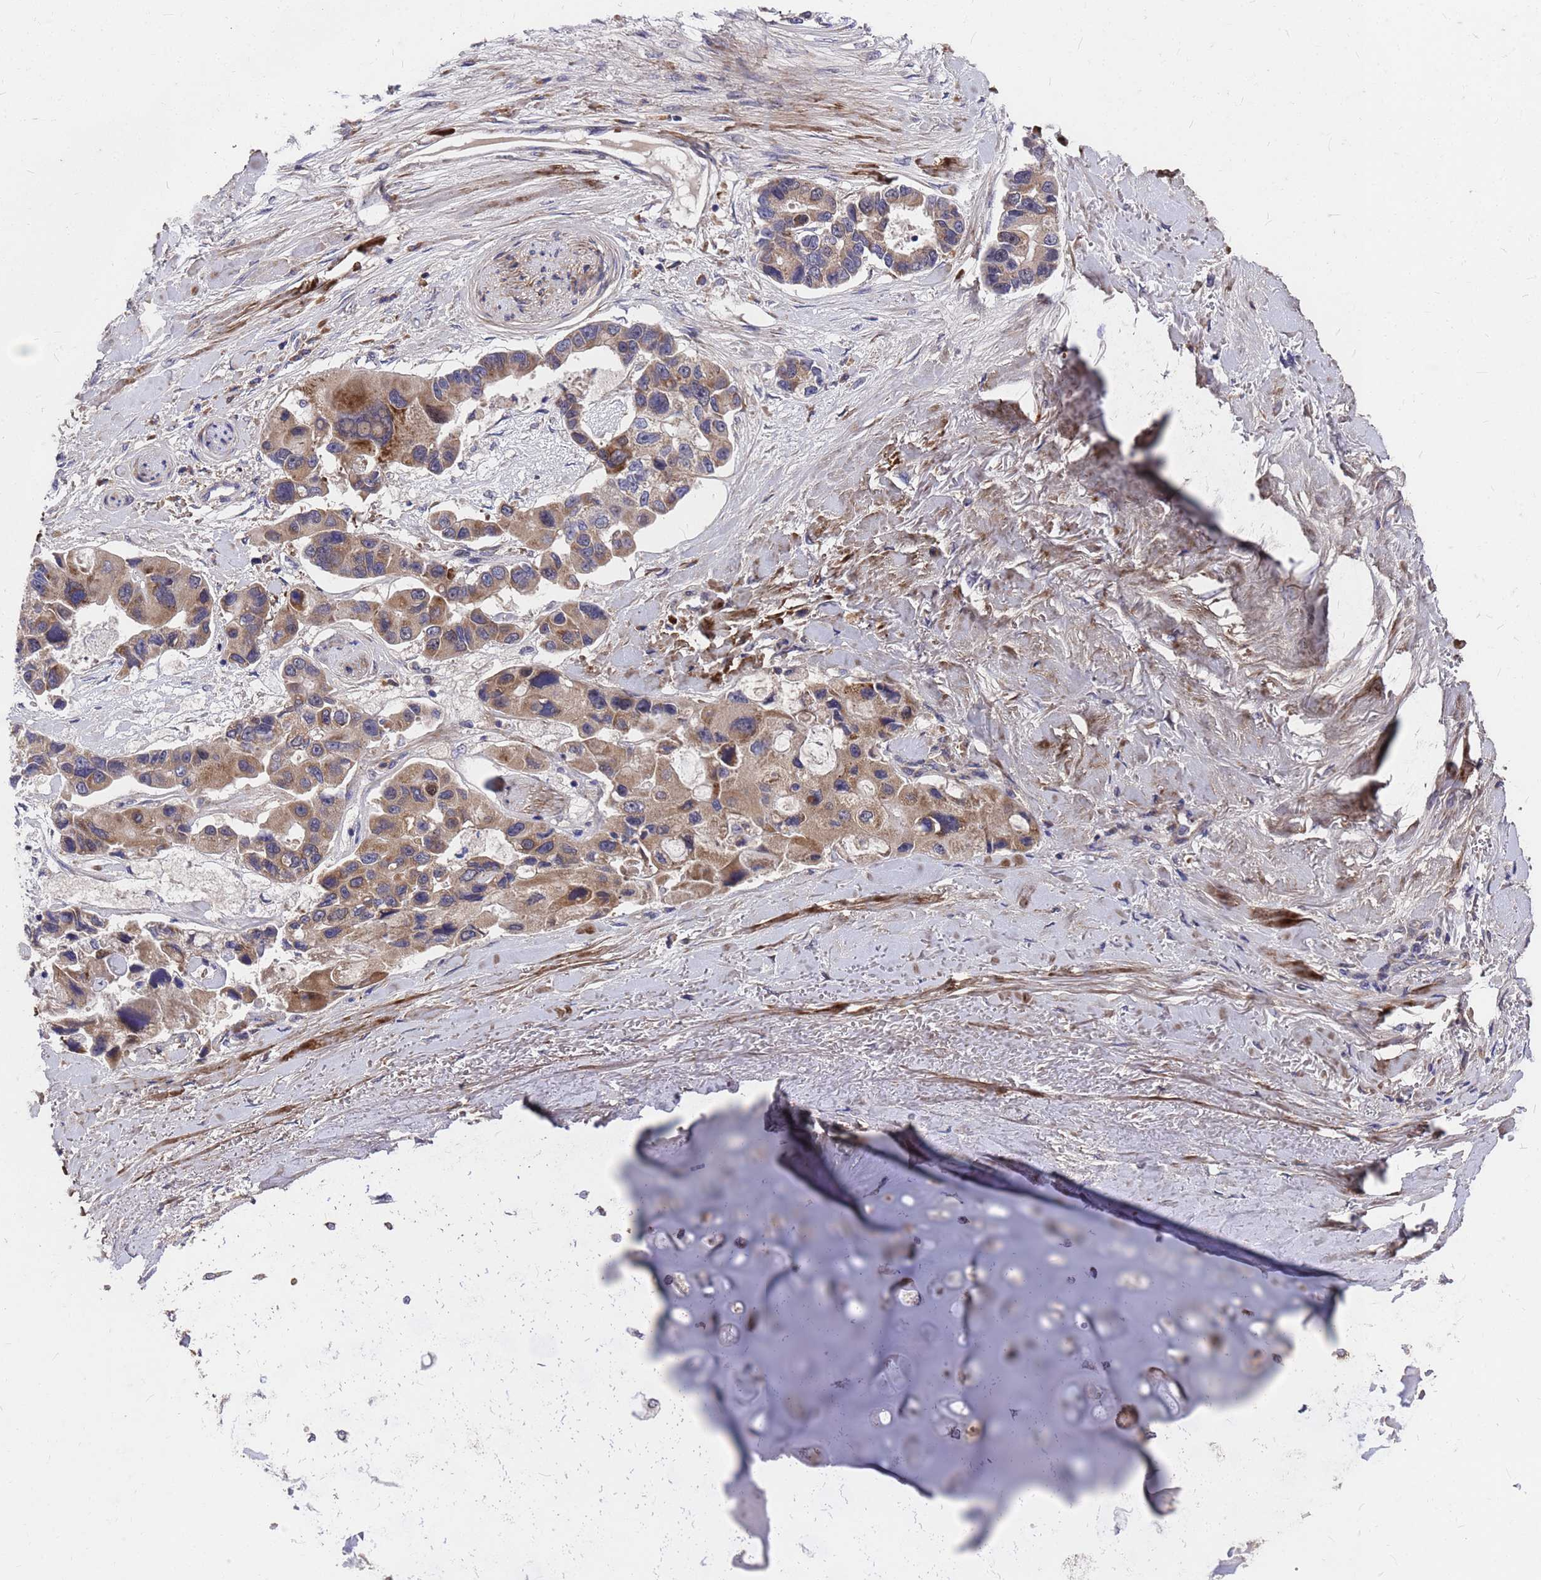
{"staining": {"intensity": "moderate", "quantity": "25%-75%", "location": "cytoplasmic/membranous"}, "tissue": "lung cancer", "cell_type": "Tumor cells", "image_type": "cancer", "snomed": [{"axis": "morphology", "description": "Adenocarcinoma, NOS"}, {"axis": "topography", "description": "Lung"}], "caption": "Immunohistochemistry of adenocarcinoma (lung) shows medium levels of moderate cytoplasmic/membranous staining in approximately 25%-75% of tumor cells. (brown staining indicates protein expression, while blue staining denotes nuclei).", "gene": "ZNF717", "patient": {"sex": "female", "age": 54}}